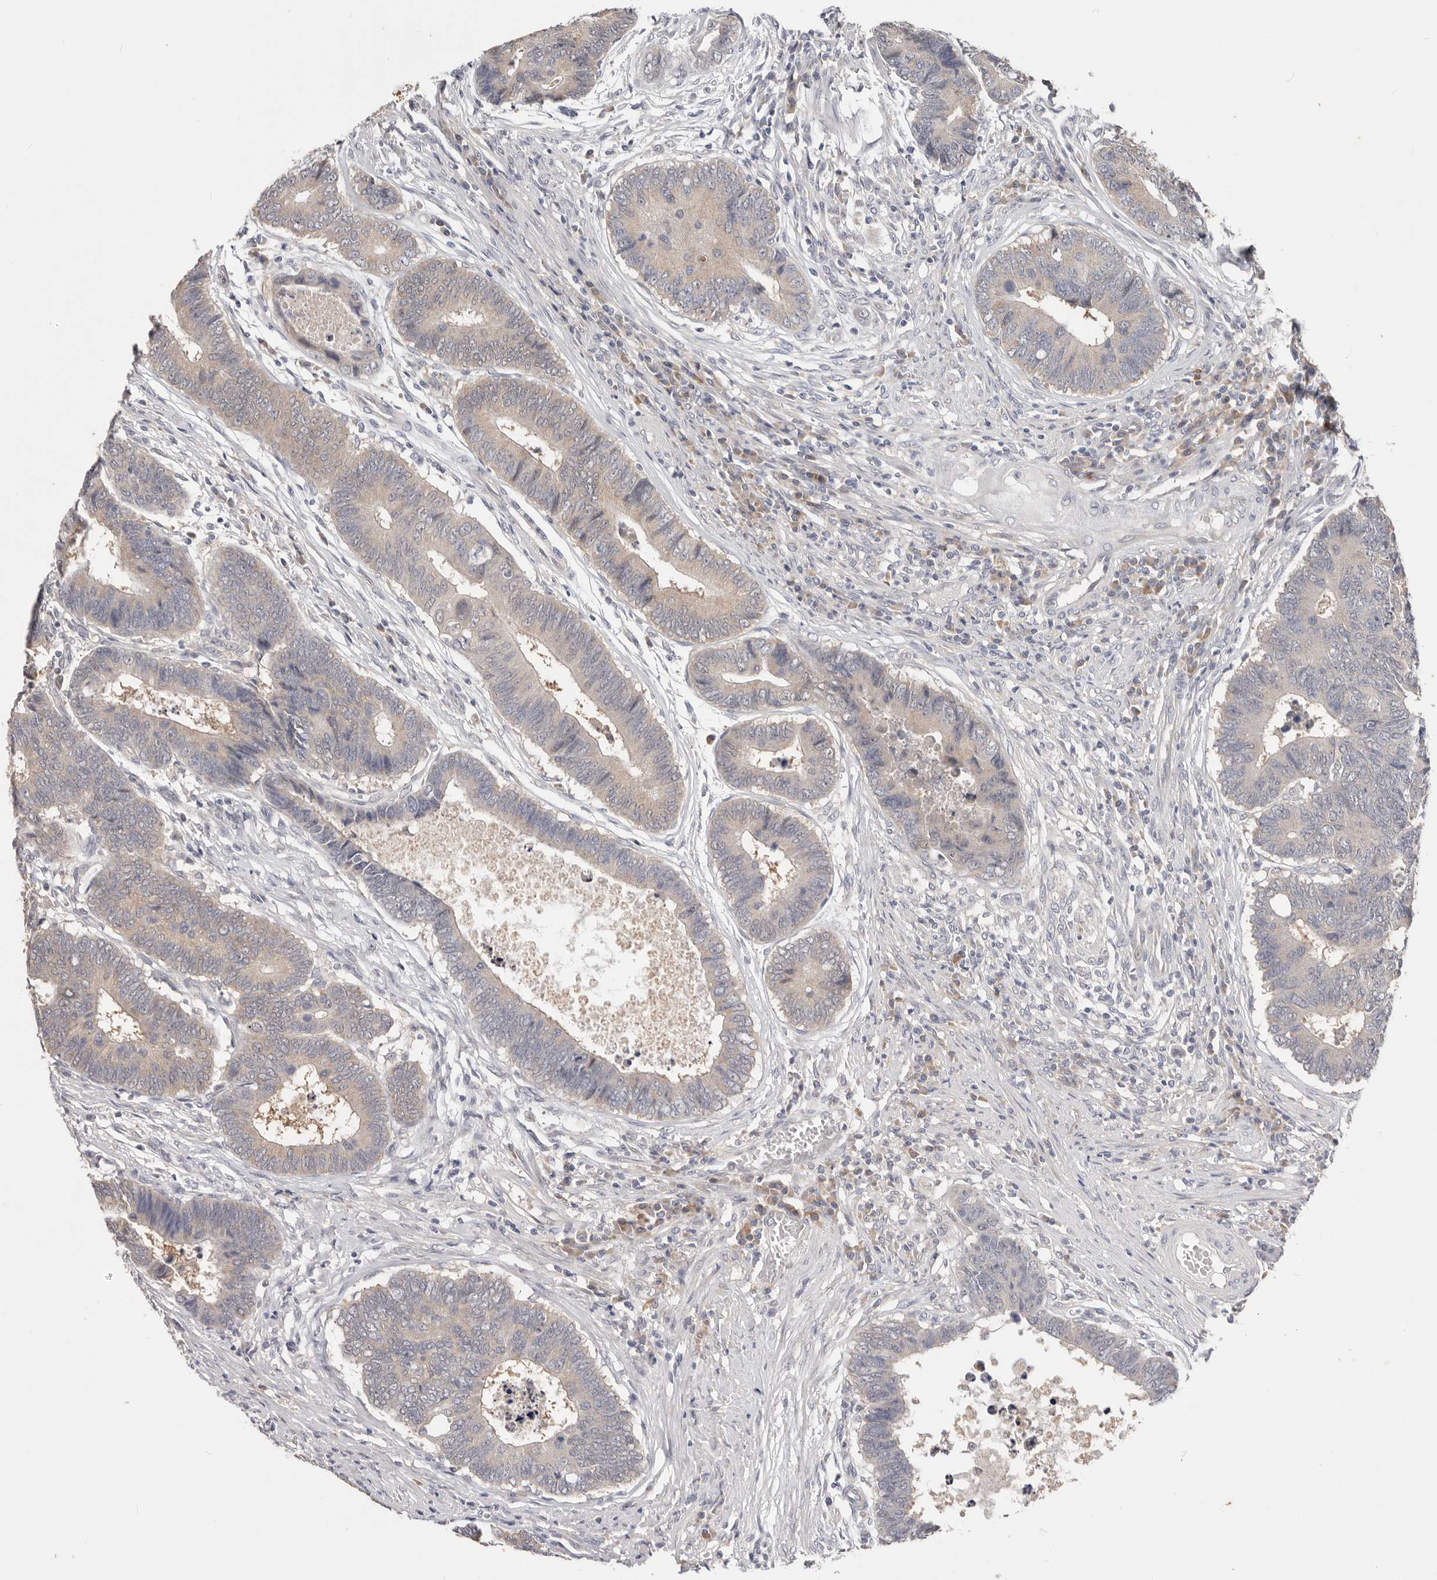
{"staining": {"intensity": "negative", "quantity": "none", "location": "none"}, "tissue": "colorectal cancer", "cell_type": "Tumor cells", "image_type": "cancer", "snomed": [{"axis": "morphology", "description": "Adenocarcinoma, NOS"}, {"axis": "topography", "description": "Rectum"}], "caption": "The micrograph exhibits no staining of tumor cells in colorectal adenocarcinoma. (DAB immunohistochemistry, high magnification).", "gene": "WDR77", "patient": {"sex": "male", "age": 84}}